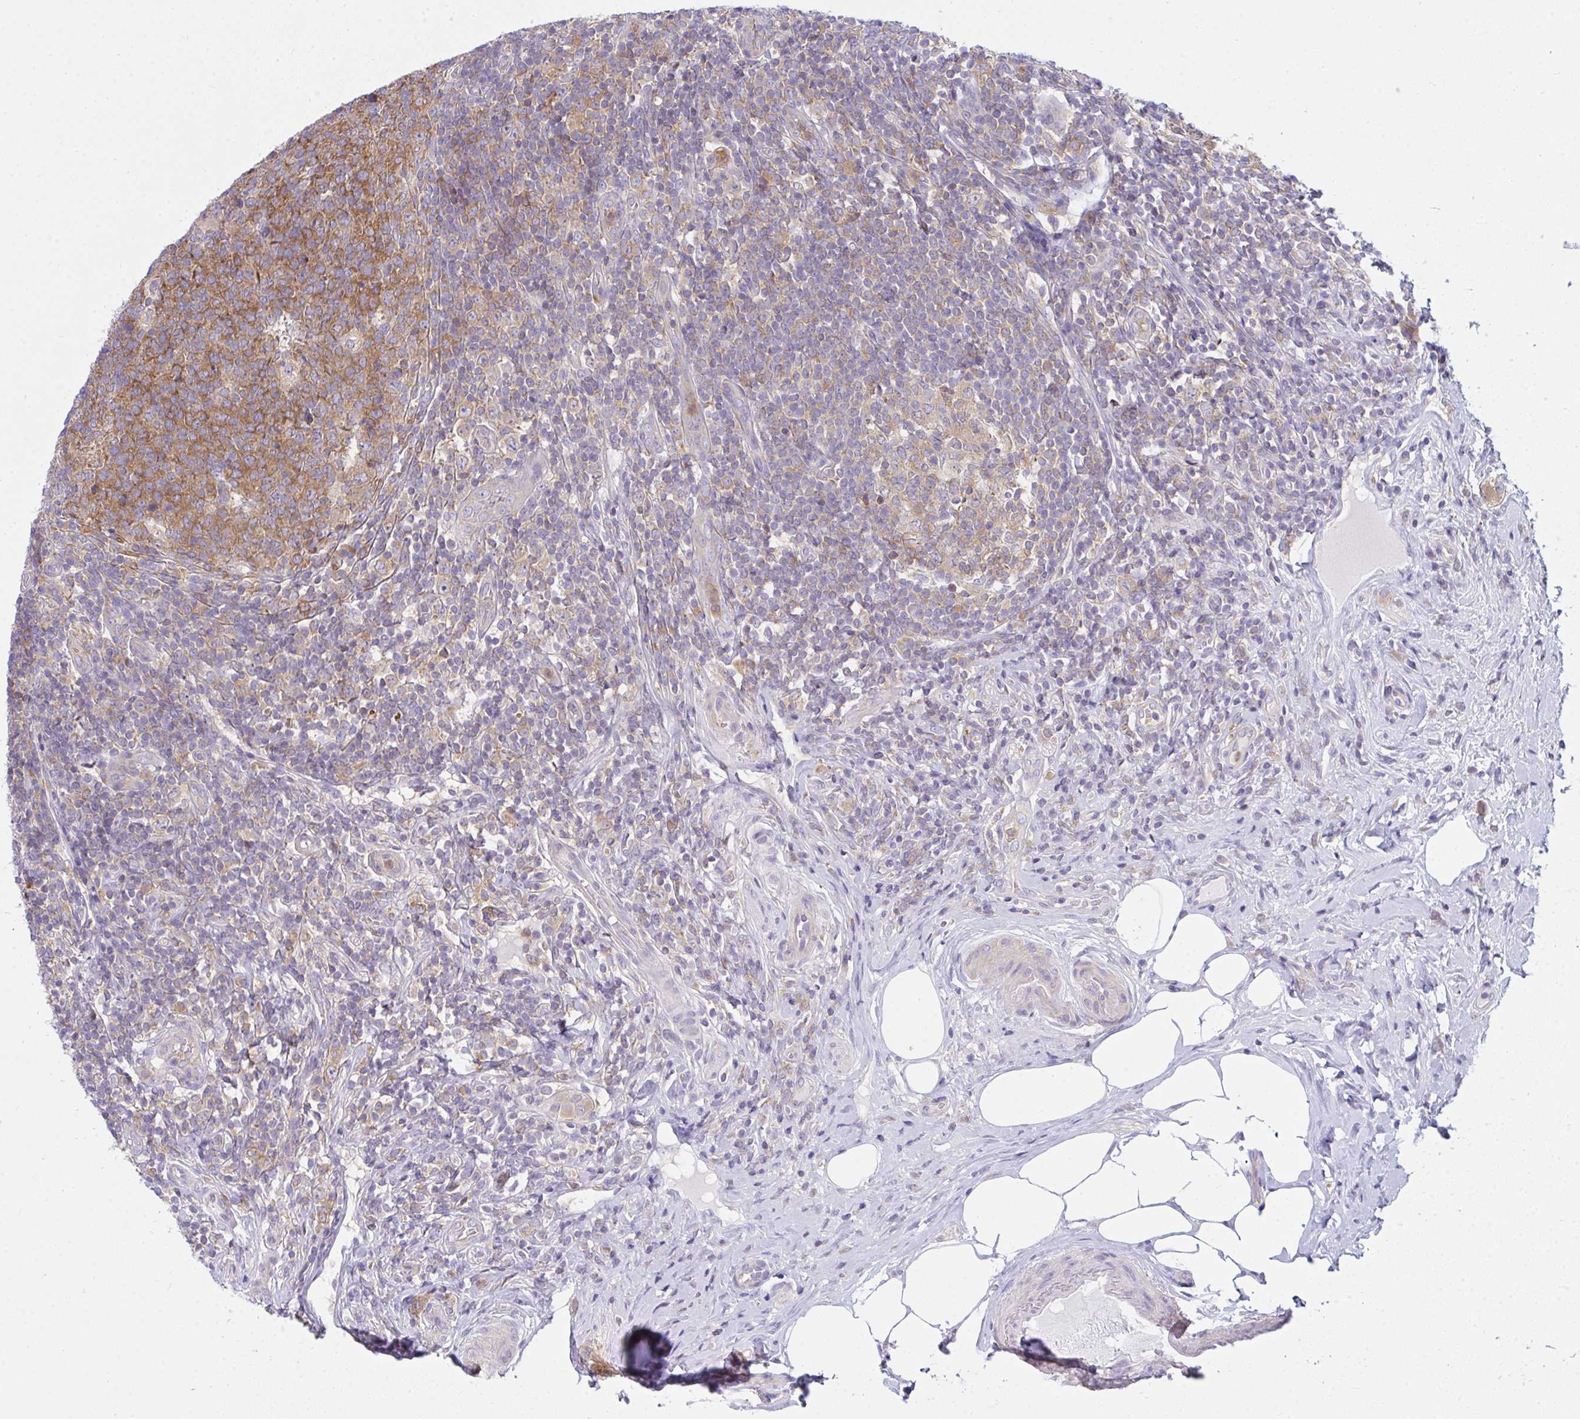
{"staining": {"intensity": "moderate", "quantity": ">75%", "location": "cytoplasmic/membranous"}, "tissue": "appendix", "cell_type": "Glandular cells", "image_type": "normal", "snomed": [{"axis": "morphology", "description": "Normal tissue, NOS"}, {"axis": "topography", "description": "Appendix"}], "caption": "Protein expression analysis of benign human appendix reveals moderate cytoplasmic/membranous expression in approximately >75% of glandular cells. (DAB (3,3'-diaminobenzidine) IHC with brightfield microscopy, high magnification).", "gene": "SLC30A6", "patient": {"sex": "female", "age": 43}}